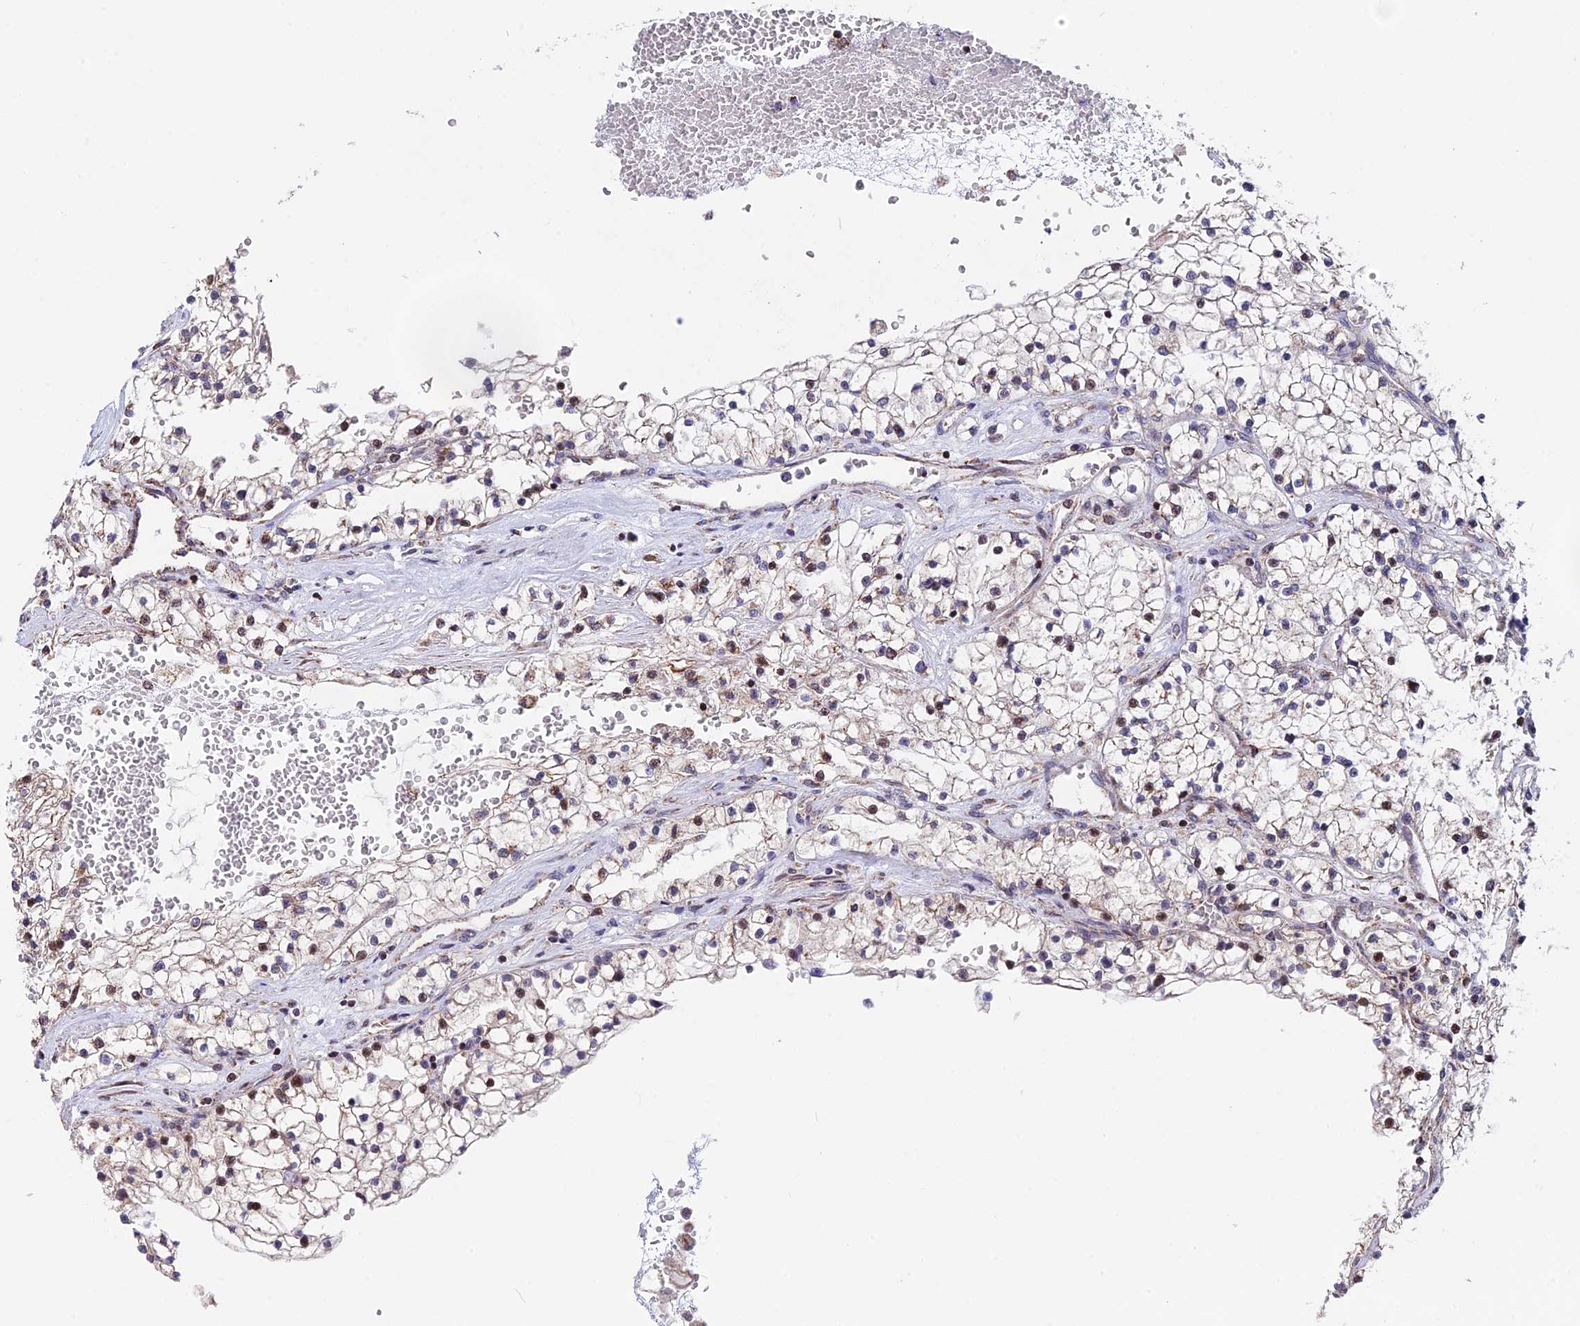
{"staining": {"intensity": "negative", "quantity": "none", "location": "none"}, "tissue": "renal cancer", "cell_type": "Tumor cells", "image_type": "cancer", "snomed": [{"axis": "morphology", "description": "Normal tissue, NOS"}, {"axis": "morphology", "description": "Adenocarcinoma, NOS"}, {"axis": "topography", "description": "Kidney"}], "caption": "IHC histopathology image of human renal adenocarcinoma stained for a protein (brown), which shows no expression in tumor cells.", "gene": "FAM174C", "patient": {"sex": "male", "age": 68}}